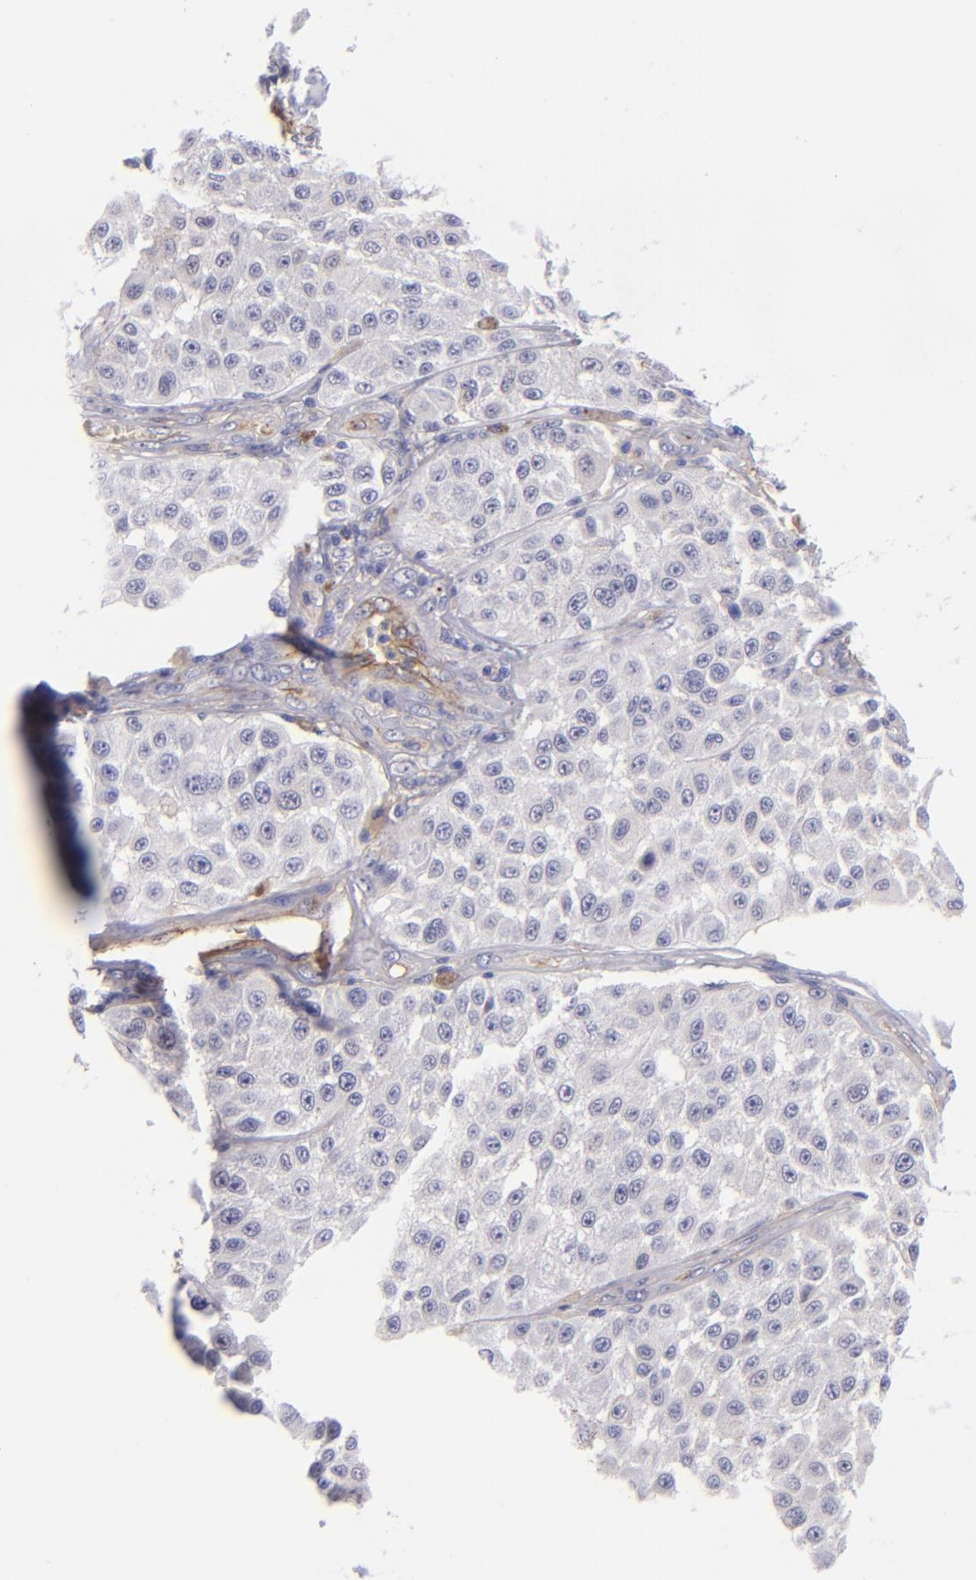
{"staining": {"intensity": "weak", "quantity": "<25%", "location": "cytoplasmic/membranous"}, "tissue": "melanoma", "cell_type": "Tumor cells", "image_type": "cancer", "snomed": [{"axis": "morphology", "description": "Malignant melanoma, NOS"}, {"axis": "topography", "description": "Skin"}], "caption": "Image shows no protein positivity in tumor cells of melanoma tissue. (DAB IHC, high magnification).", "gene": "ENTPD1", "patient": {"sex": "female", "age": 64}}